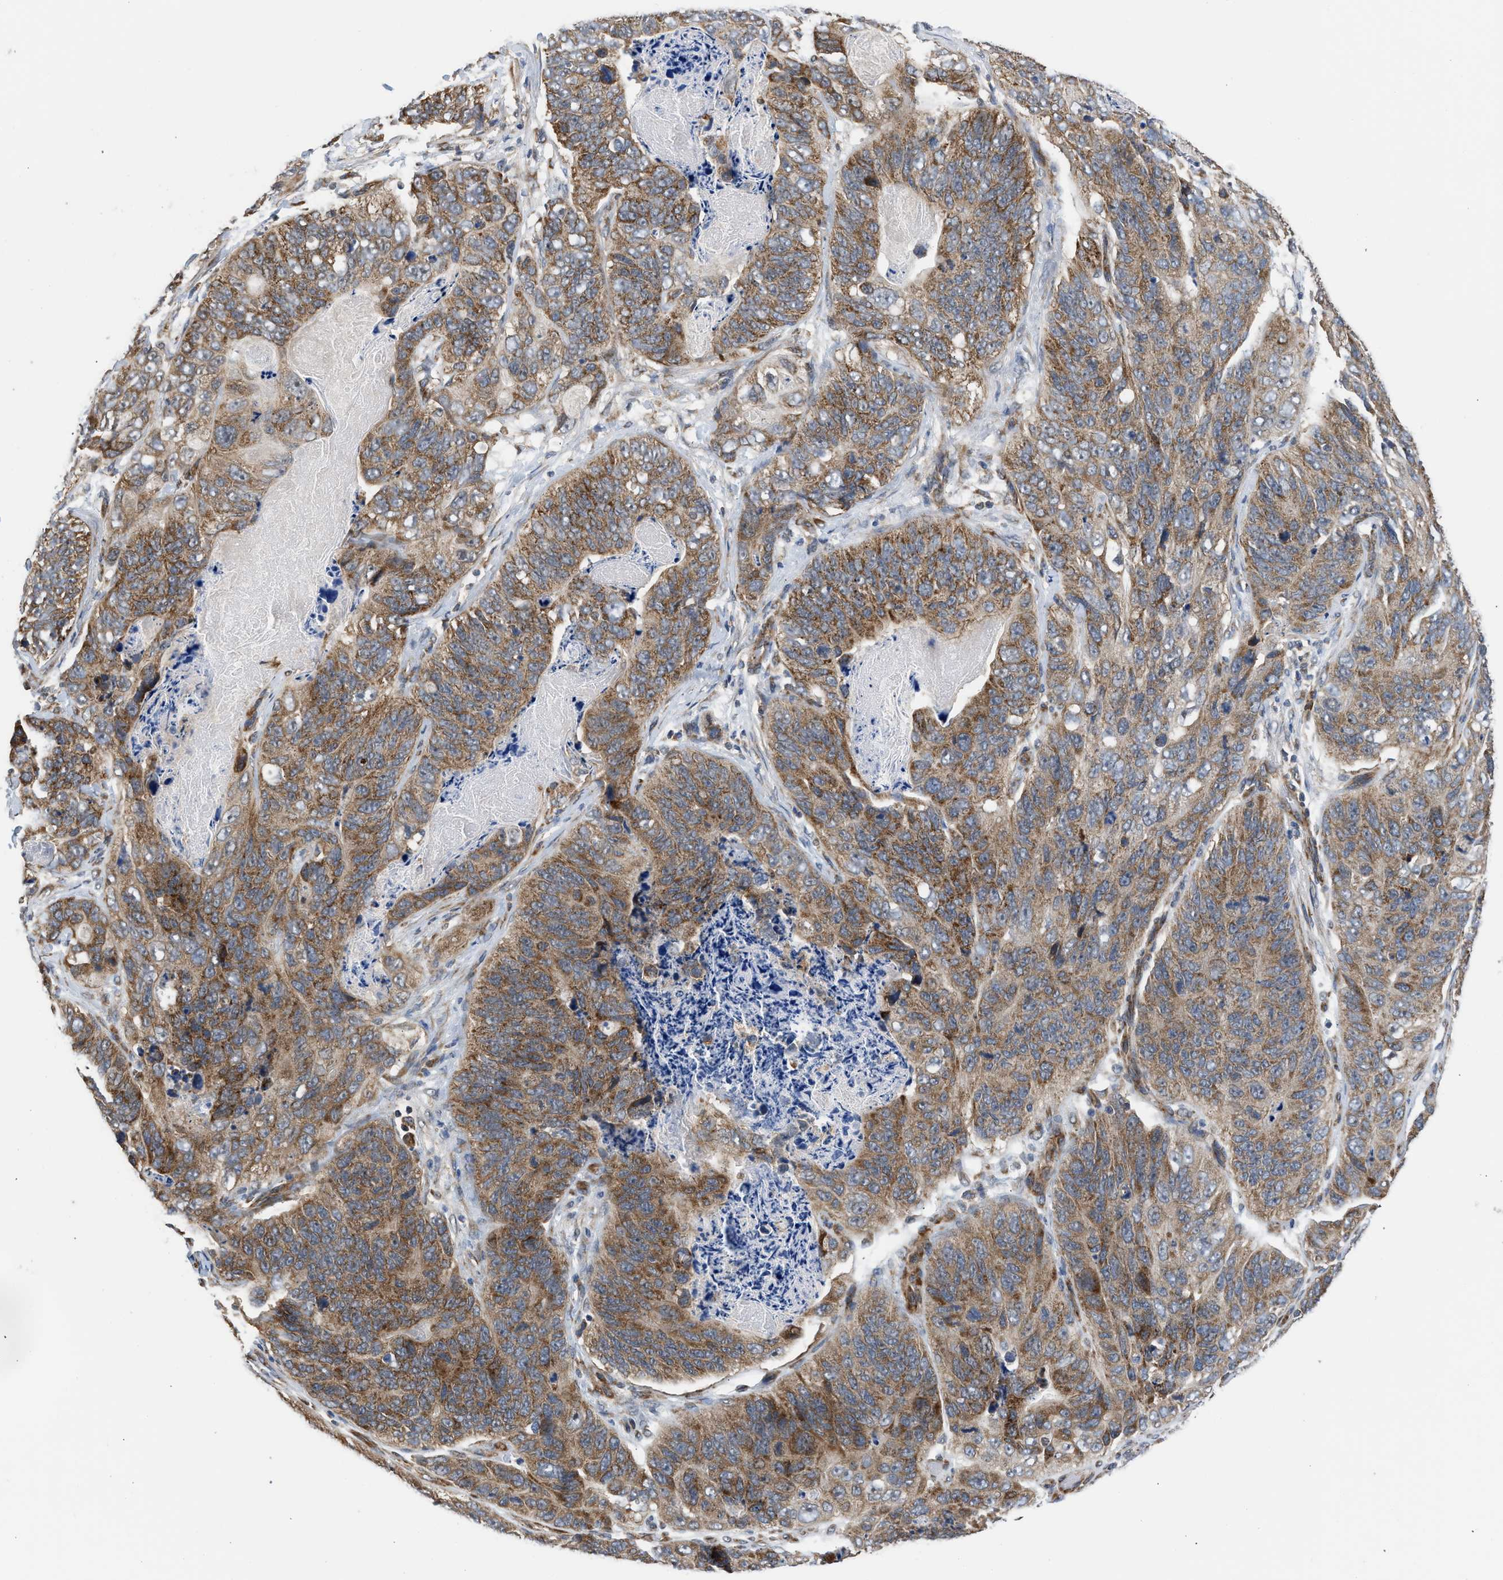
{"staining": {"intensity": "moderate", "quantity": ">75%", "location": "cytoplasmic/membranous"}, "tissue": "stomach cancer", "cell_type": "Tumor cells", "image_type": "cancer", "snomed": [{"axis": "morphology", "description": "Adenocarcinoma, NOS"}, {"axis": "topography", "description": "Stomach"}], "caption": "Tumor cells reveal moderate cytoplasmic/membranous positivity in approximately >75% of cells in stomach cancer.", "gene": "POLG2", "patient": {"sex": "female", "age": 89}}